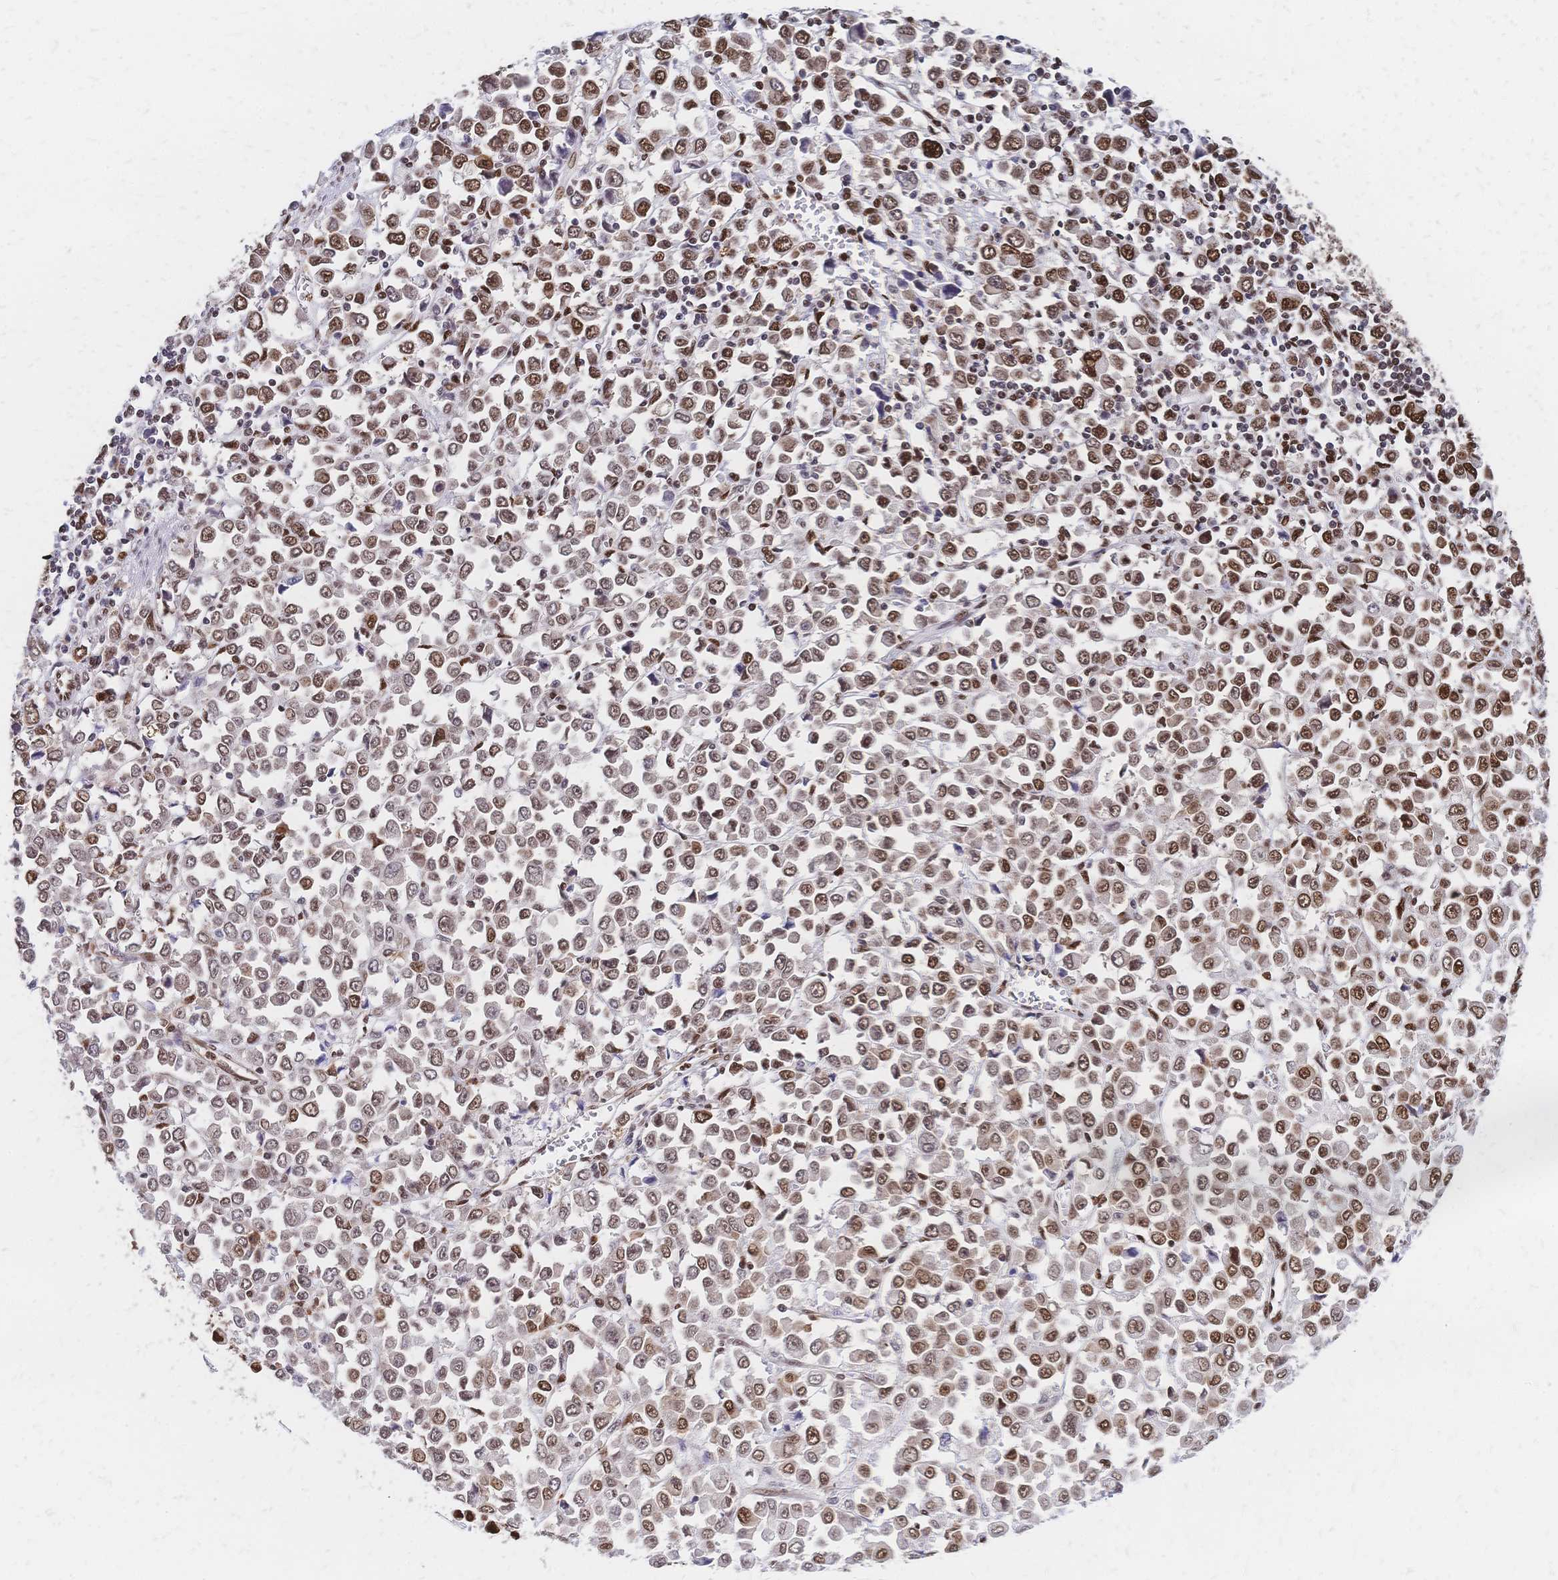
{"staining": {"intensity": "moderate", "quantity": ">75%", "location": "nuclear"}, "tissue": "stomach cancer", "cell_type": "Tumor cells", "image_type": "cancer", "snomed": [{"axis": "morphology", "description": "Adenocarcinoma, NOS"}, {"axis": "topography", "description": "Stomach, upper"}], "caption": "The micrograph exhibits a brown stain indicating the presence of a protein in the nuclear of tumor cells in stomach cancer.", "gene": "HDGF", "patient": {"sex": "male", "age": 70}}